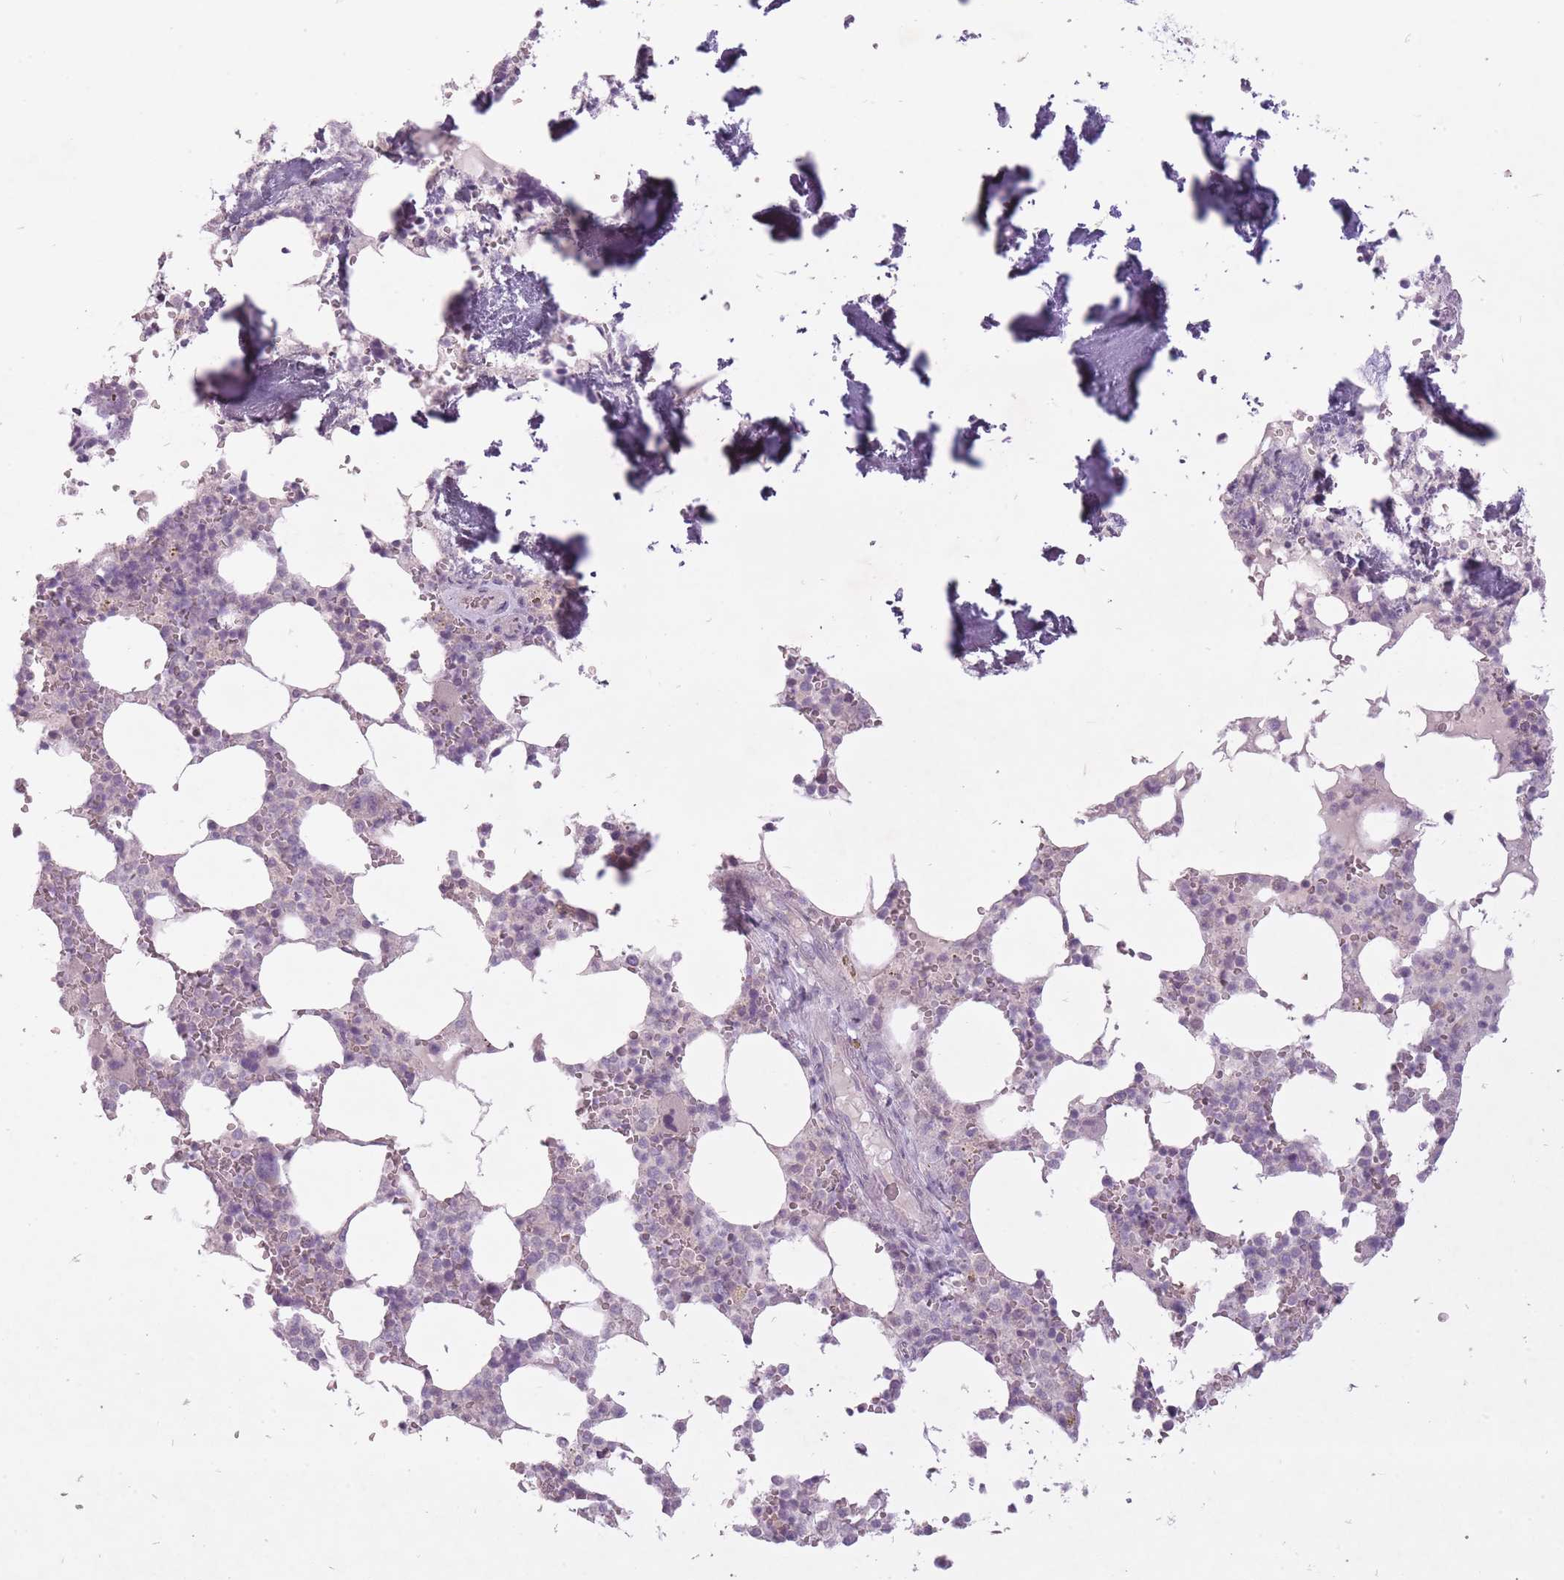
{"staining": {"intensity": "negative", "quantity": "none", "location": "none"}, "tissue": "bone marrow", "cell_type": "Hematopoietic cells", "image_type": "normal", "snomed": [{"axis": "morphology", "description": "Normal tissue, NOS"}, {"axis": "topography", "description": "Bone marrow"}], "caption": "Immunohistochemical staining of unremarkable bone marrow shows no significant positivity in hematopoietic cells.", "gene": "FAM43B", "patient": {"sex": "male", "age": 64}}